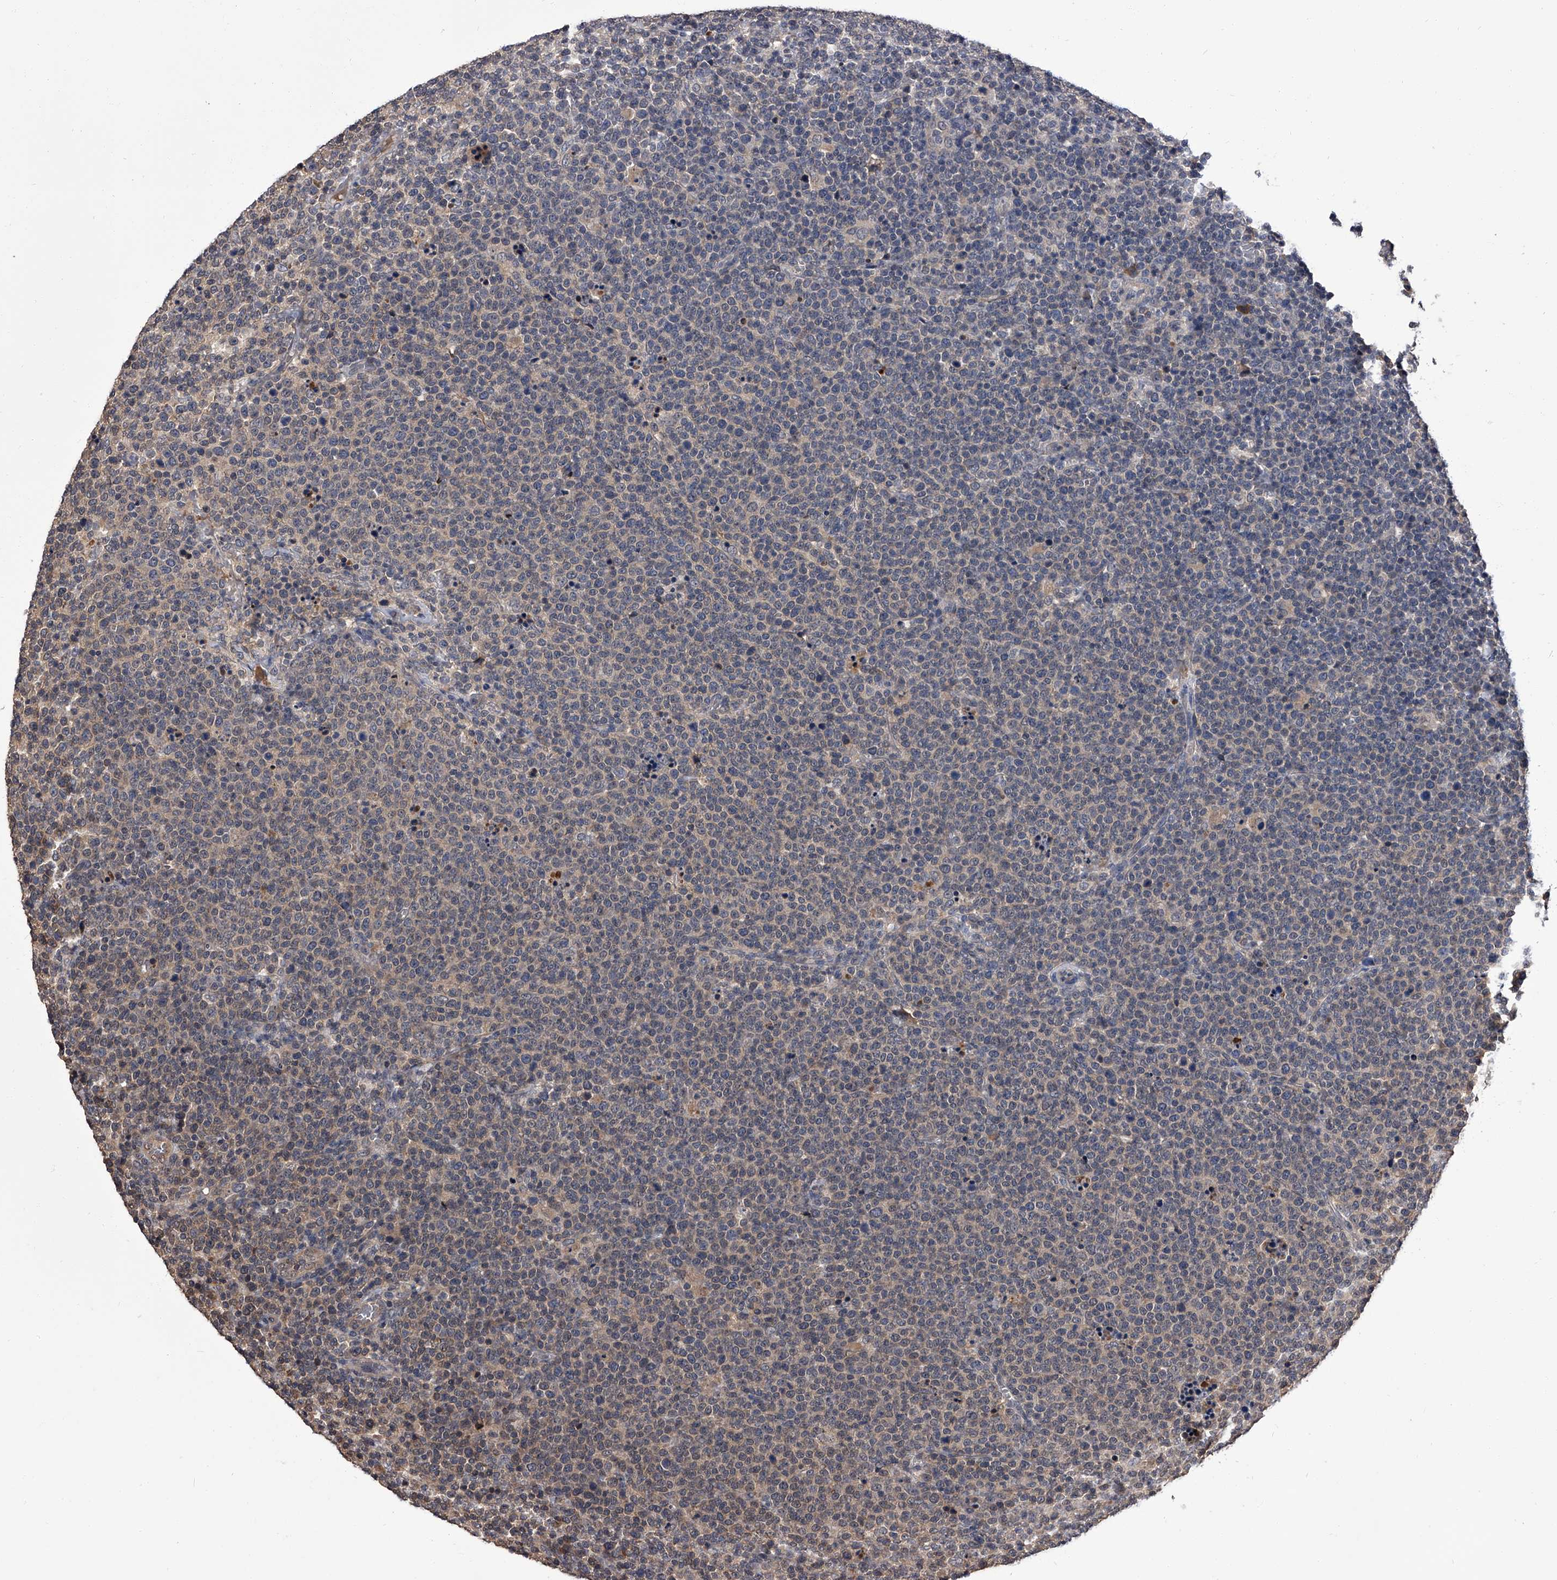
{"staining": {"intensity": "negative", "quantity": "none", "location": "none"}, "tissue": "lymphoma", "cell_type": "Tumor cells", "image_type": "cancer", "snomed": [{"axis": "morphology", "description": "Malignant lymphoma, non-Hodgkin's type, High grade"}, {"axis": "topography", "description": "Lymph node"}], "caption": "Malignant lymphoma, non-Hodgkin's type (high-grade) was stained to show a protein in brown. There is no significant expression in tumor cells.", "gene": "SLC18B1", "patient": {"sex": "male", "age": 61}}